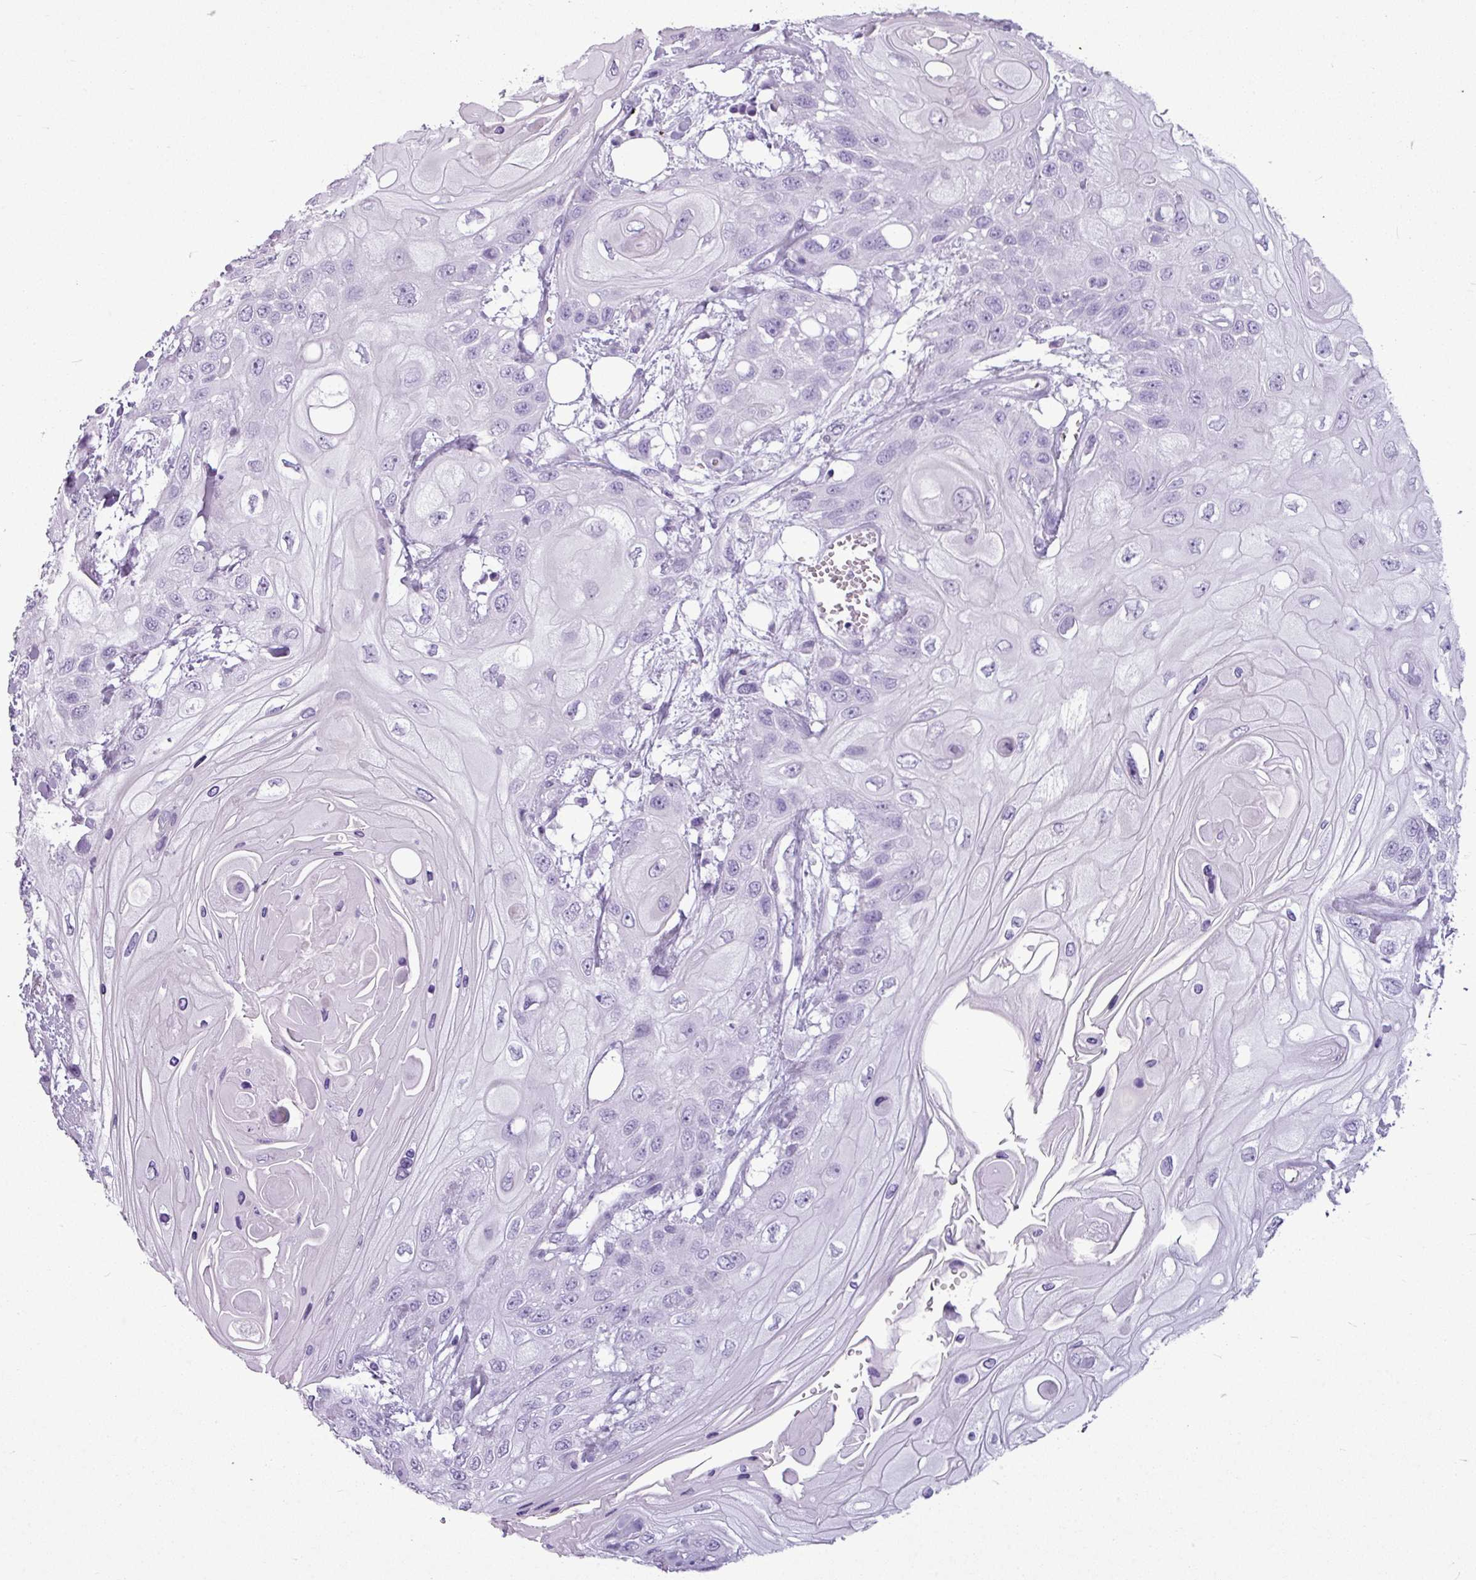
{"staining": {"intensity": "negative", "quantity": "none", "location": "none"}, "tissue": "head and neck cancer", "cell_type": "Tumor cells", "image_type": "cancer", "snomed": [{"axis": "morphology", "description": "Squamous cell carcinoma, NOS"}, {"axis": "topography", "description": "Head-Neck"}], "caption": "Immunohistochemical staining of human head and neck cancer (squamous cell carcinoma) exhibits no significant expression in tumor cells.", "gene": "AMY1B", "patient": {"sex": "female", "age": 43}}